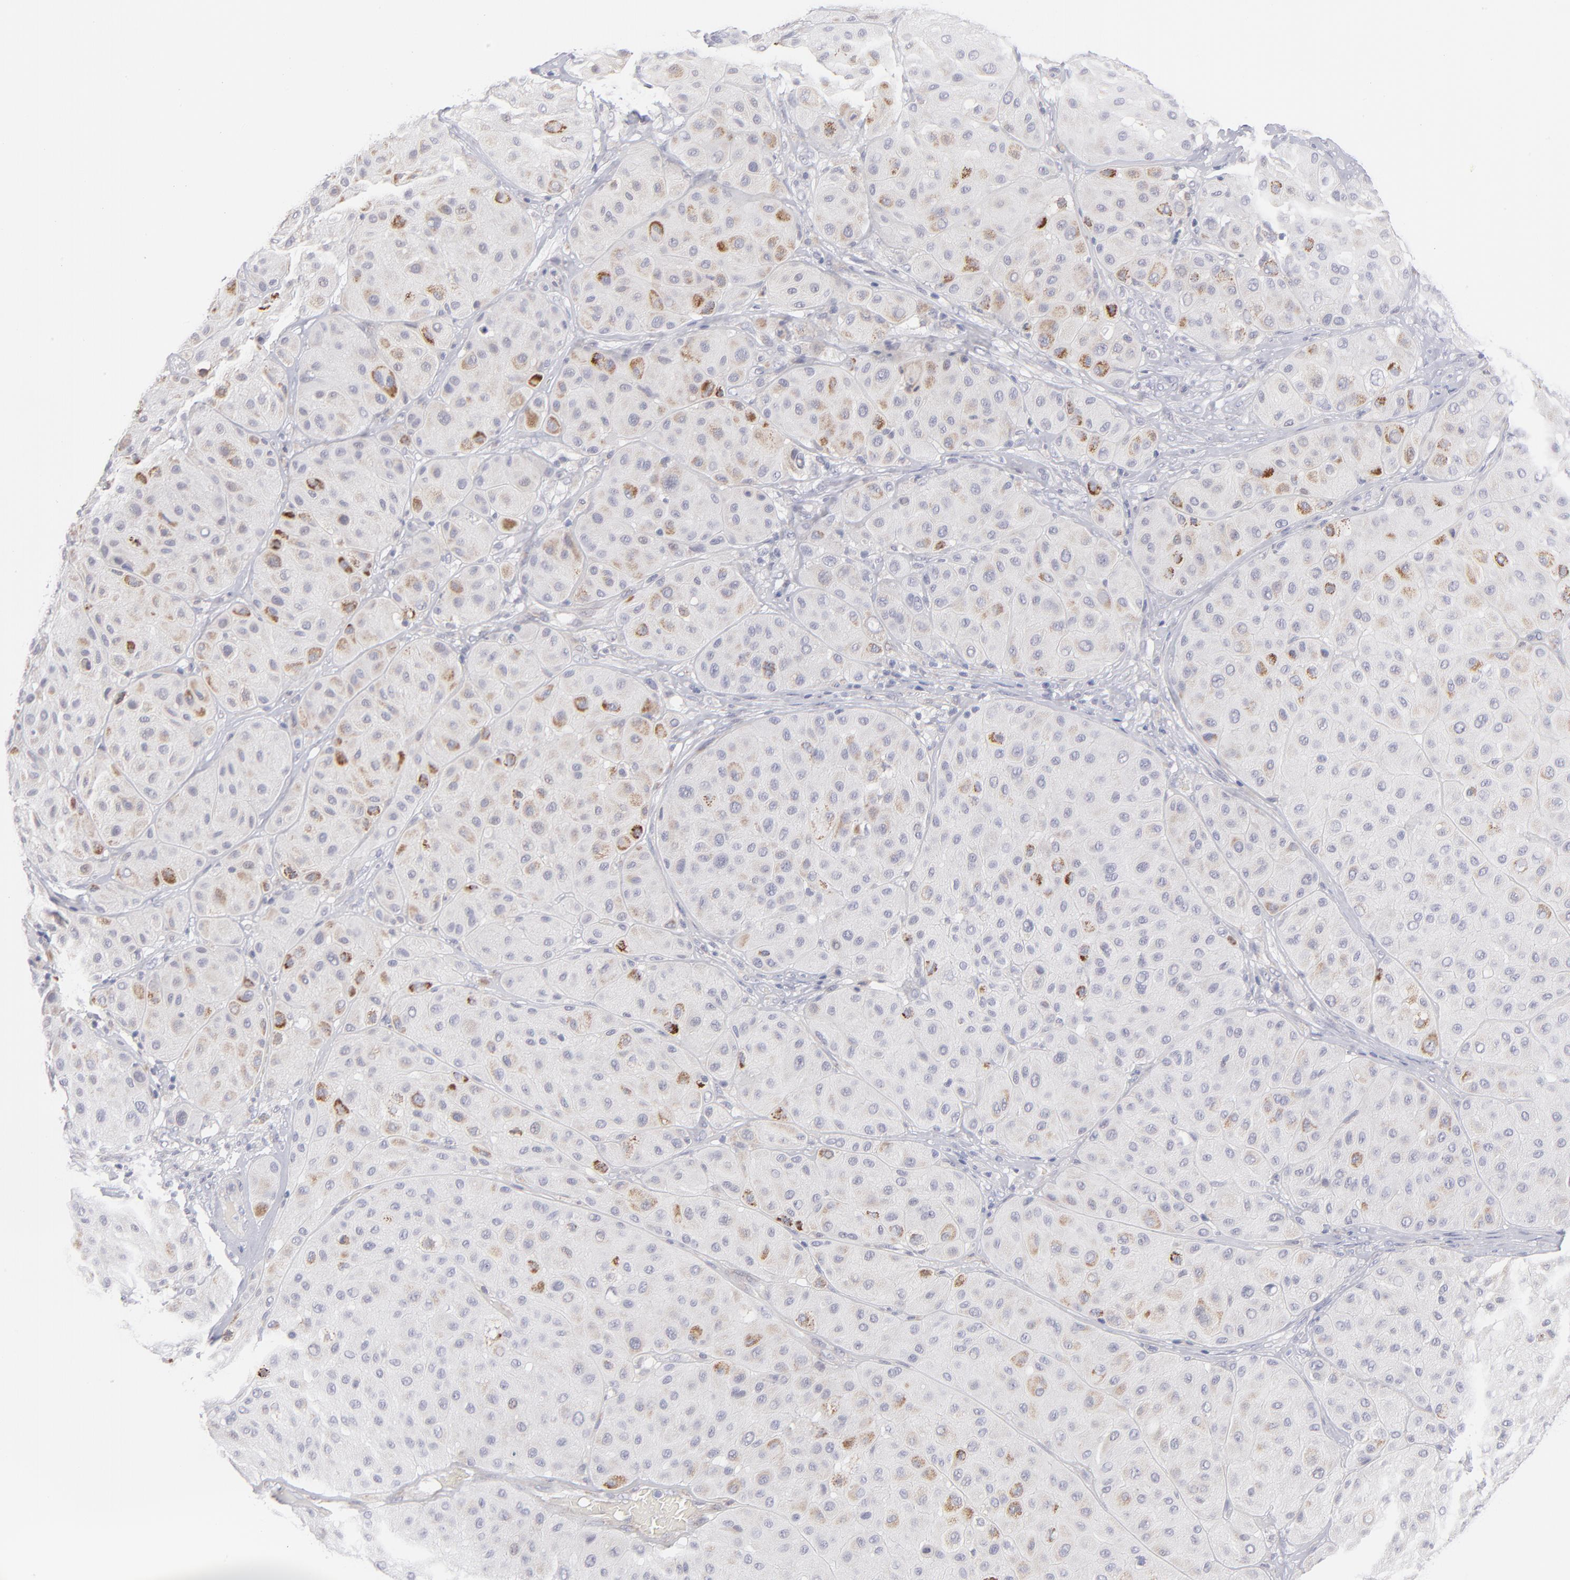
{"staining": {"intensity": "moderate", "quantity": "<25%", "location": "cytoplasmic/membranous"}, "tissue": "melanoma", "cell_type": "Tumor cells", "image_type": "cancer", "snomed": [{"axis": "morphology", "description": "Normal tissue, NOS"}, {"axis": "morphology", "description": "Malignant melanoma, Metastatic site"}, {"axis": "topography", "description": "Skin"}], "caption": "Immunohistochemistry (DAB) staining of malignant melanoma (metastatic site) displays moderate cytoplasmic/membranous protein staining in approximately <25% of tumor cells. (Stains: DAB in brown, nuclei in blue, Microscopy: brightfield microscopy at high magnification).", "gene": "MTHFD2", "patient": {"sex": "male", "age": 41}}